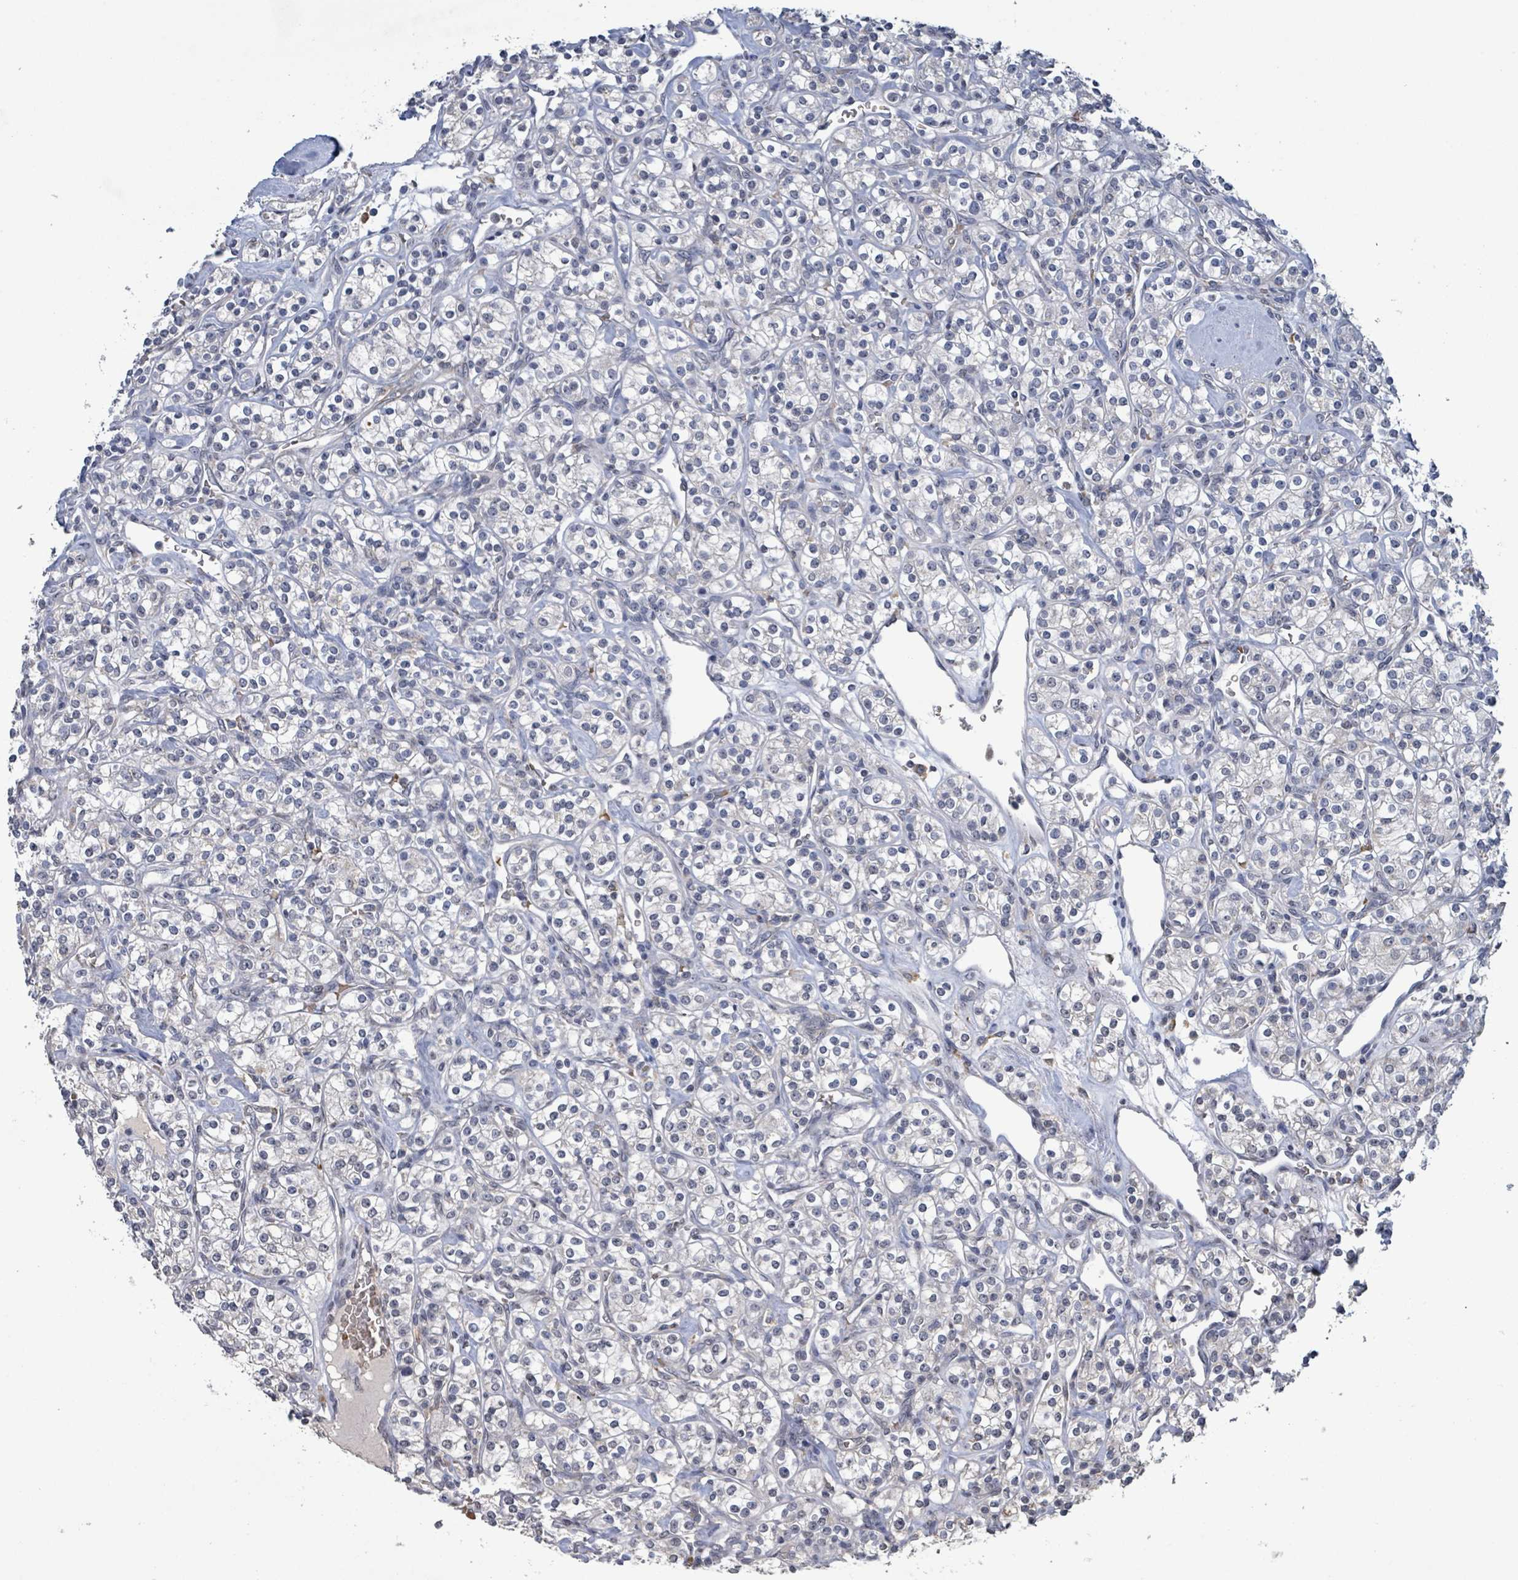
{"staining": {"intensity": "negative", "quantity": "none", "location": "none"}, "tissue": "renal cancer", "cell_type": "Tumor cells", "image_type": "cancer", "snomed": [{"axis": "morphology", "description": "Adenocarcinoma, NOS"}, {"axis": "topography", "description": "Kidney"}], "caption": "The IHC histopathology image has no significant positivity in tumor cells of renal adenocarcinoma tissue.", "gene": "SEBOX", "patient": {"sex": "male", "age": 77}}